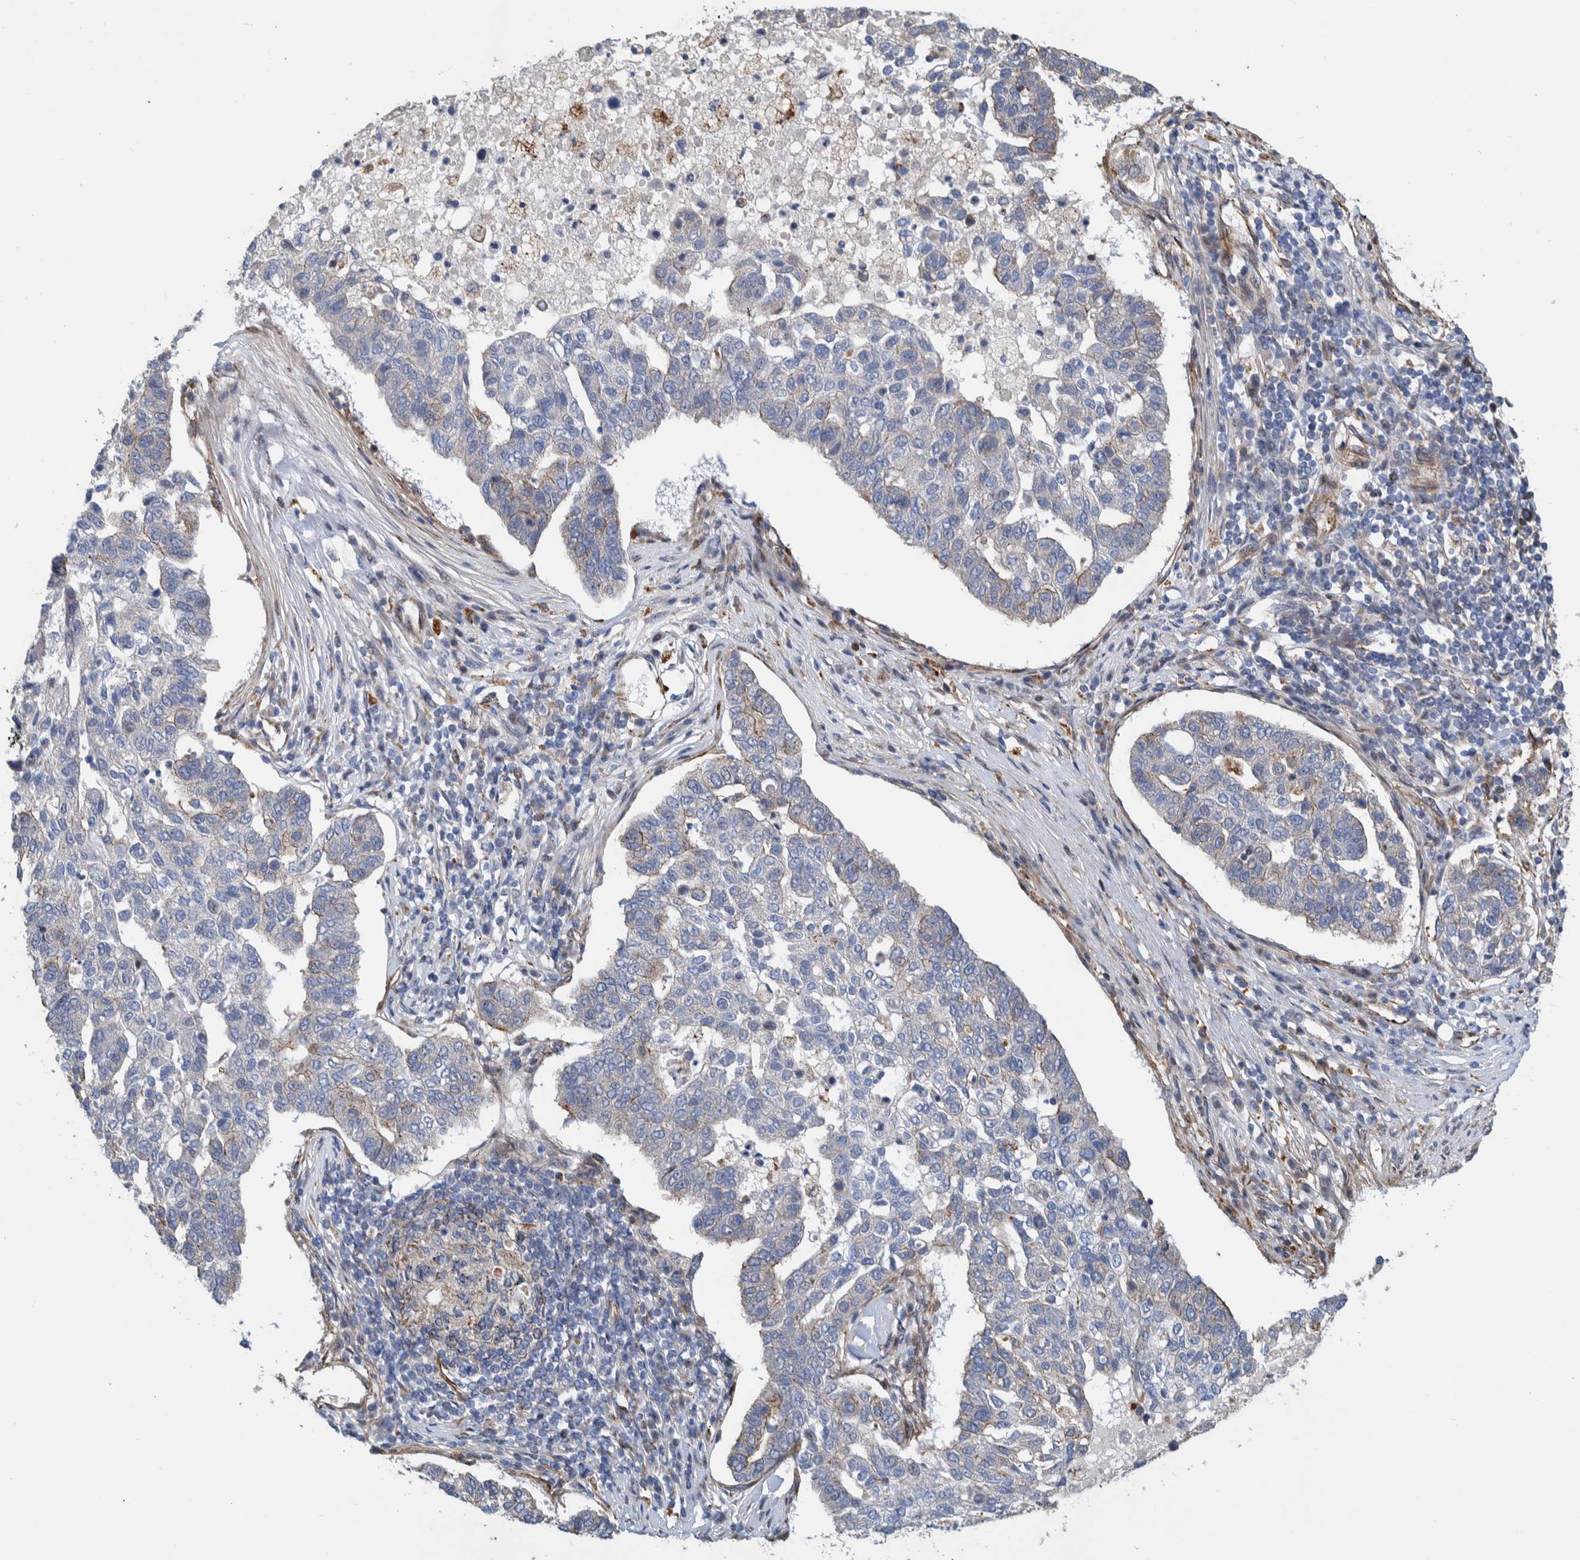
{"staining": {"intensity": "negative", "quantity": "none", "location": "none"}, "tissue": "pancreatic cancer", "cell_type": "Tumor cells", "image_type": "cancer", "snomed": [{"axis": "morphology", "description": "Adenocarcinoma, NOS"}, {"axis": "topography", "description": "Pancreas"}], "caption": "This is a photomicrograph of IHC staining of pancreatic adenocarcinoma, which shows no expression in tumor cells. The staining was performed using DAB to visualize the protein expression in brown, while the nuclei were stained in blue with hematoxylin (Magnification: 20x).", "gene": "CCDC57", "patient": {"sex": "female", "age": 61}}